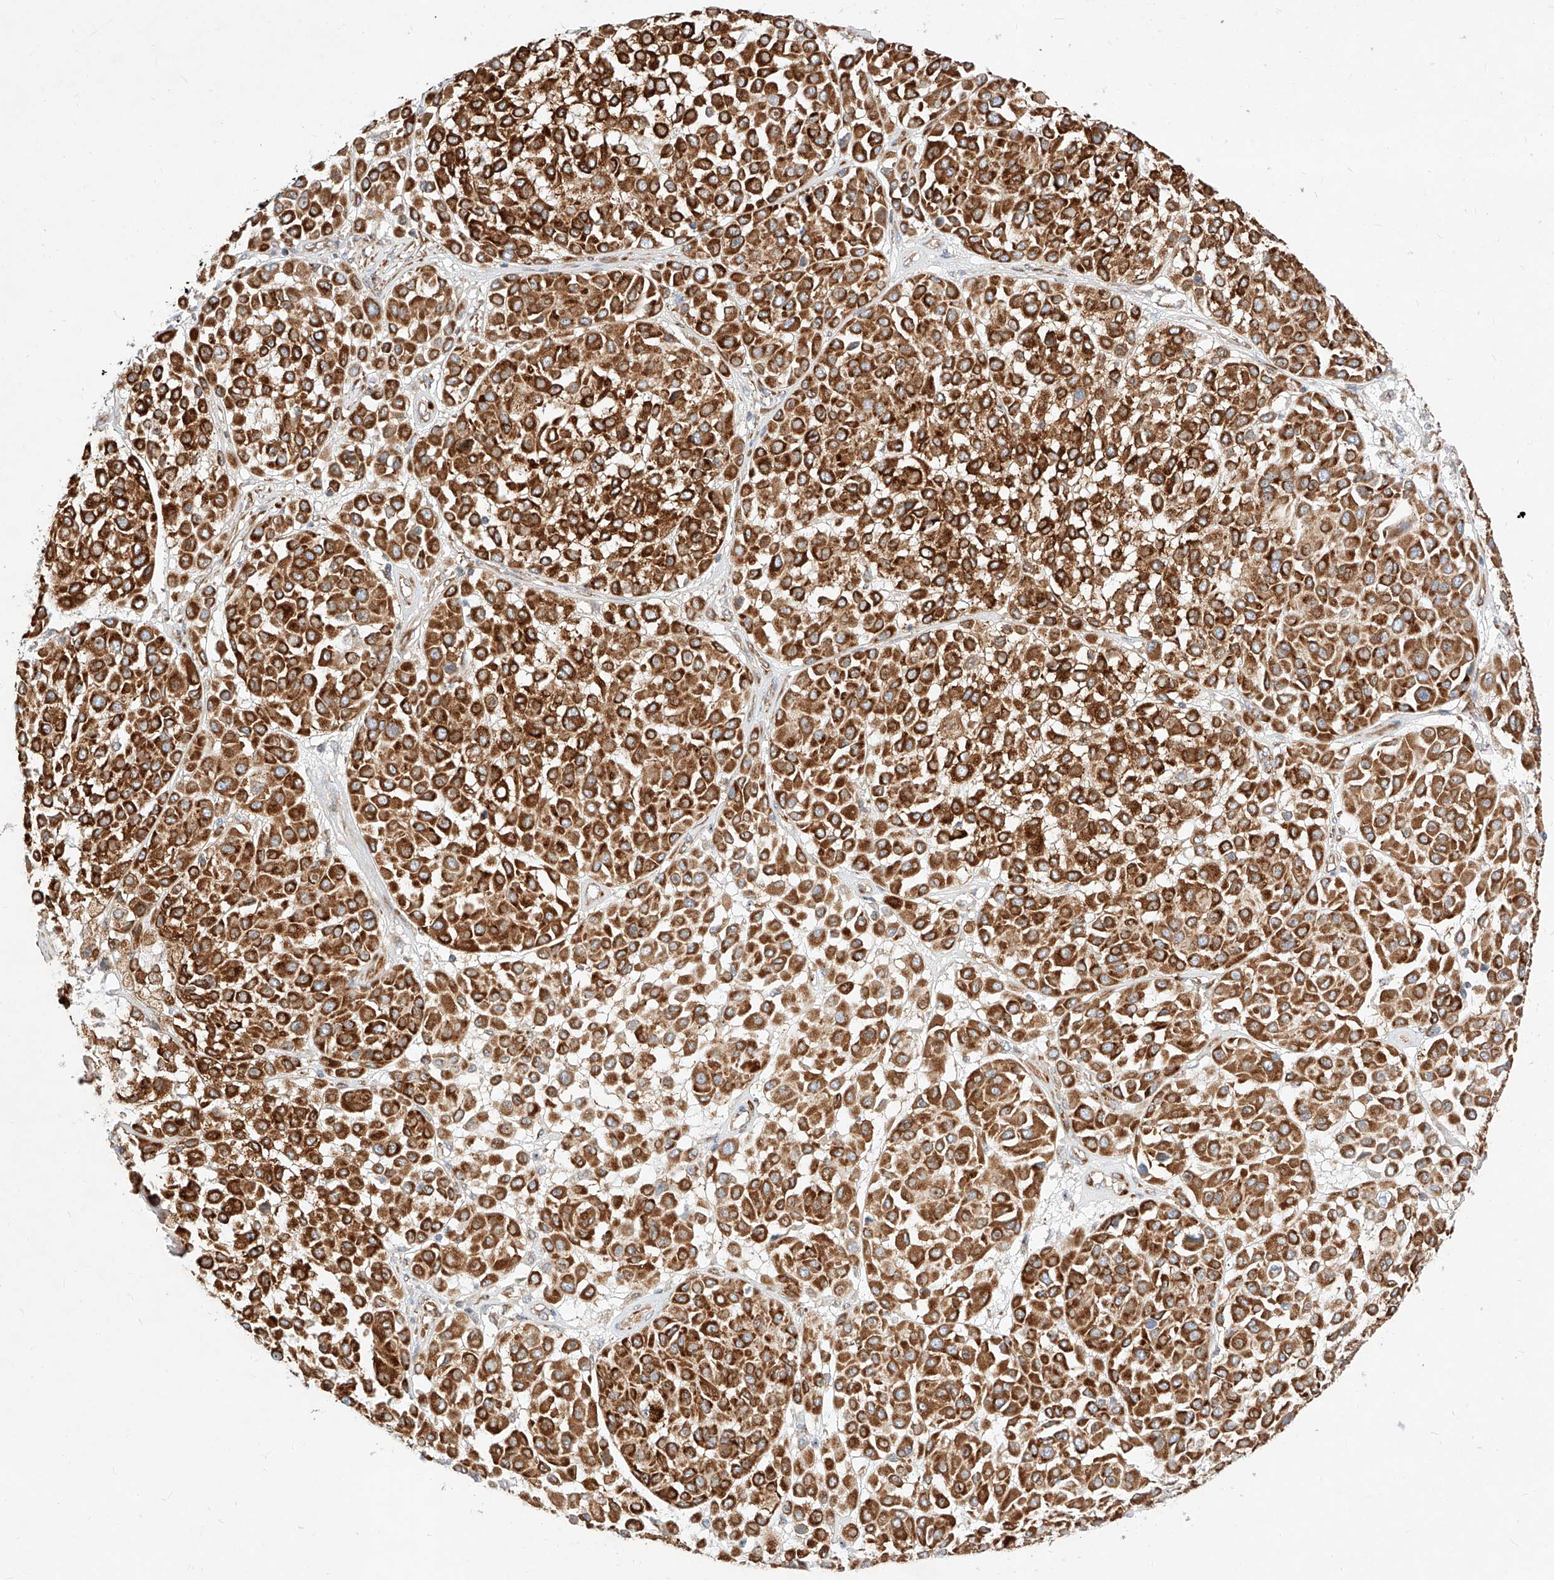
{"staining": {"intensity": "strong", "quantity": ">75%", "location": "cytoplasmic/membranous"}, "tissue": "melanoma", "cell_type": "Tumor cells", "image_type": "cancer", "snomed": [{"axis": "morphology", "description": "Malignant melanoma, Metastatic site"}, {"axis": "topography", "description": "Soft tissue"}], "caption": "Melanoma stained for a protein (brown) exhibits strong cytoplasmic/membranous positive staining in approximately >75% of tumor cells.", "gene": "CSGALNACT2", "patient": {"sex": "male", "age": 41}}